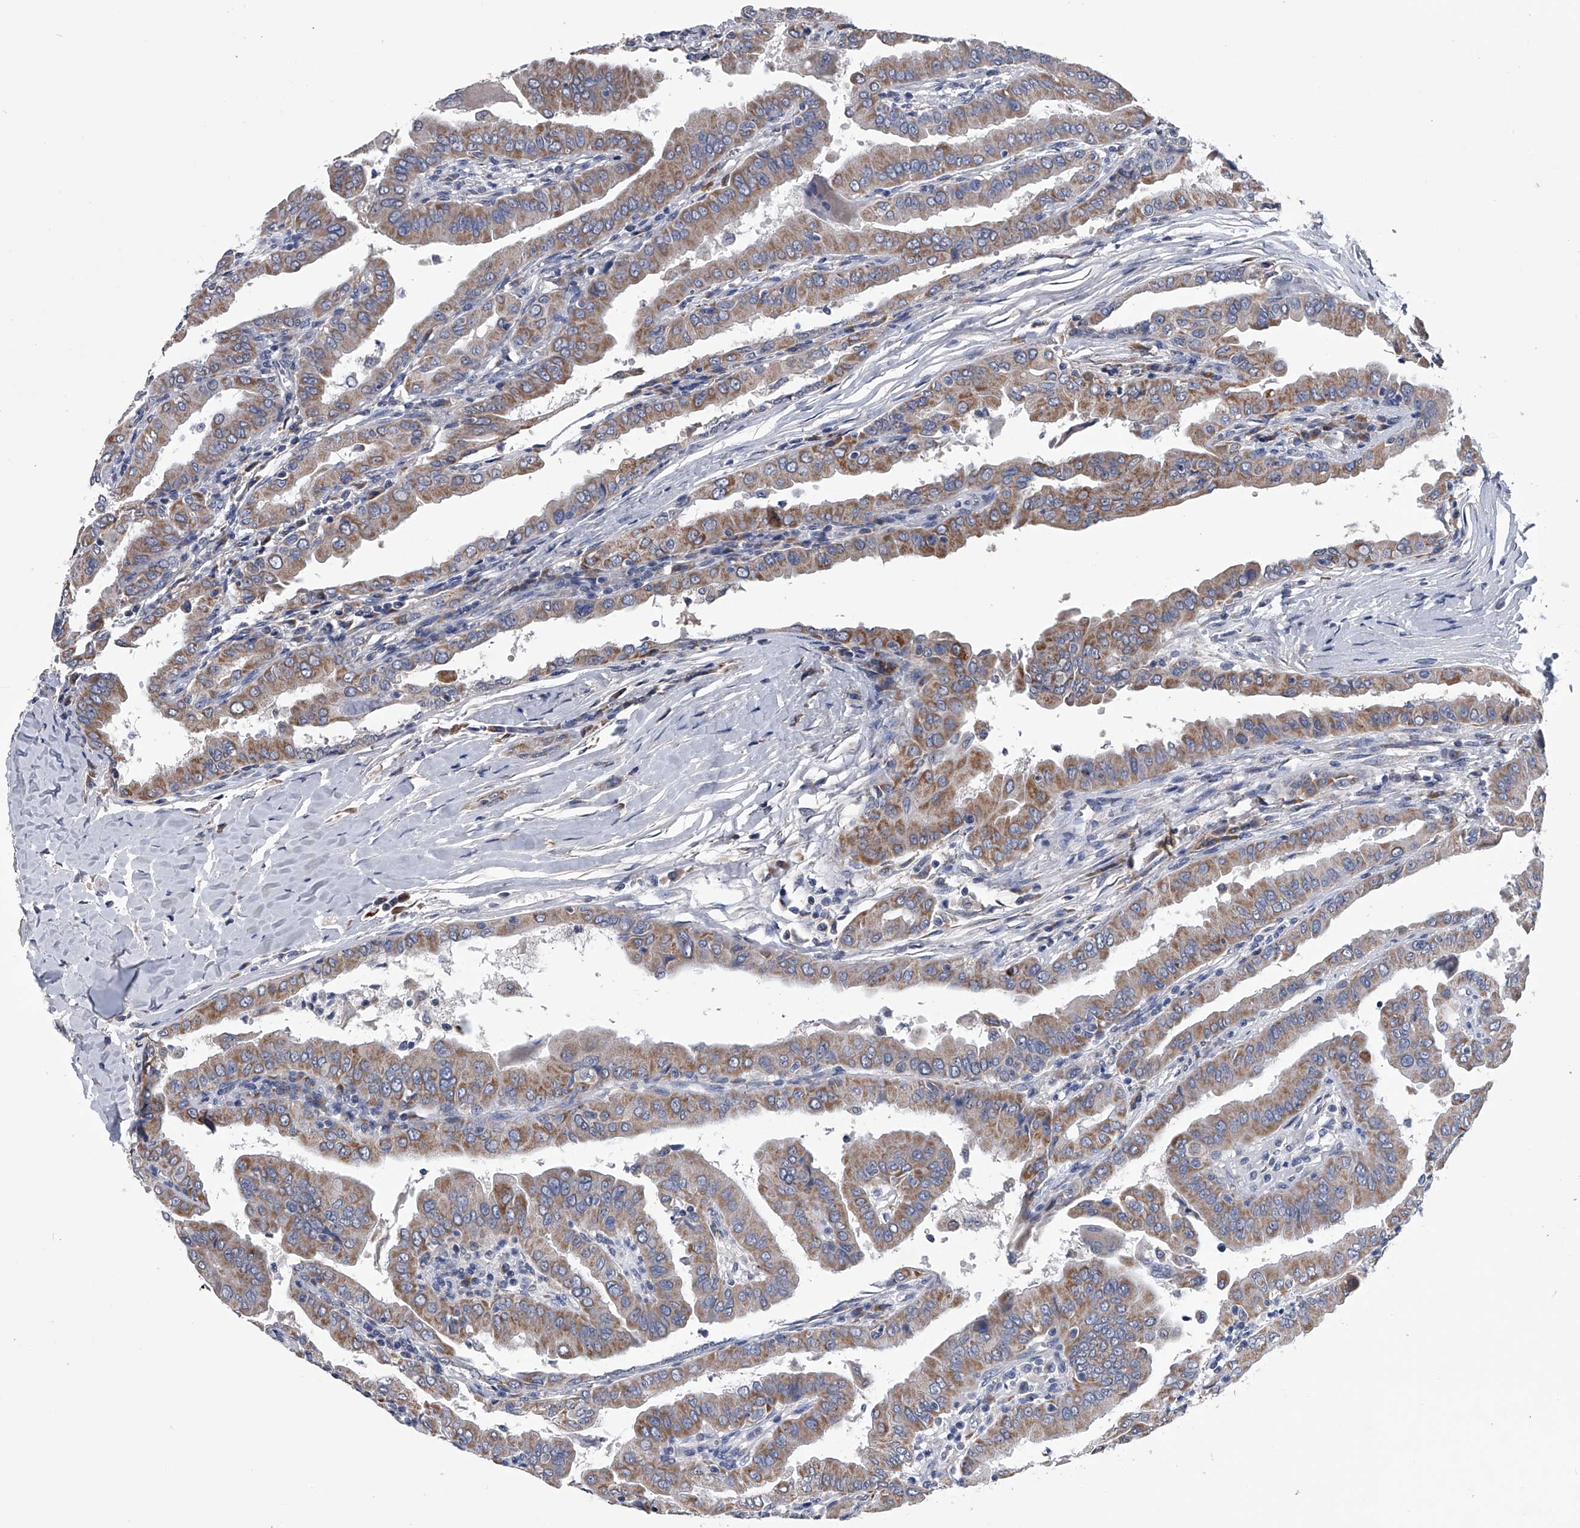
{"staining": {"intensity": "moderate", "quantity": ">75%", "location": "cytoplasmic/membranous"}, "tissue": "thyroid cancer", "cell_type": "Tumor cells", "image_type": "cancer", "snomed": [{"axis": "morphology", "description": "Papillary adenocarcinoma, NOS"}, {"axis": "topography", "description": "Thyroid gland"}], "caption": "A medium amount of moderate cytoplasmic/membranous expression is seen in approximately >75% of tumor cells in papillary adenocarcinoma (thyroid) tissue. (brown staining indicates protein expression, while blue staining denotes nuclei).", "gene": "OAT", "patient": {"sex": "male", "age": 33}}